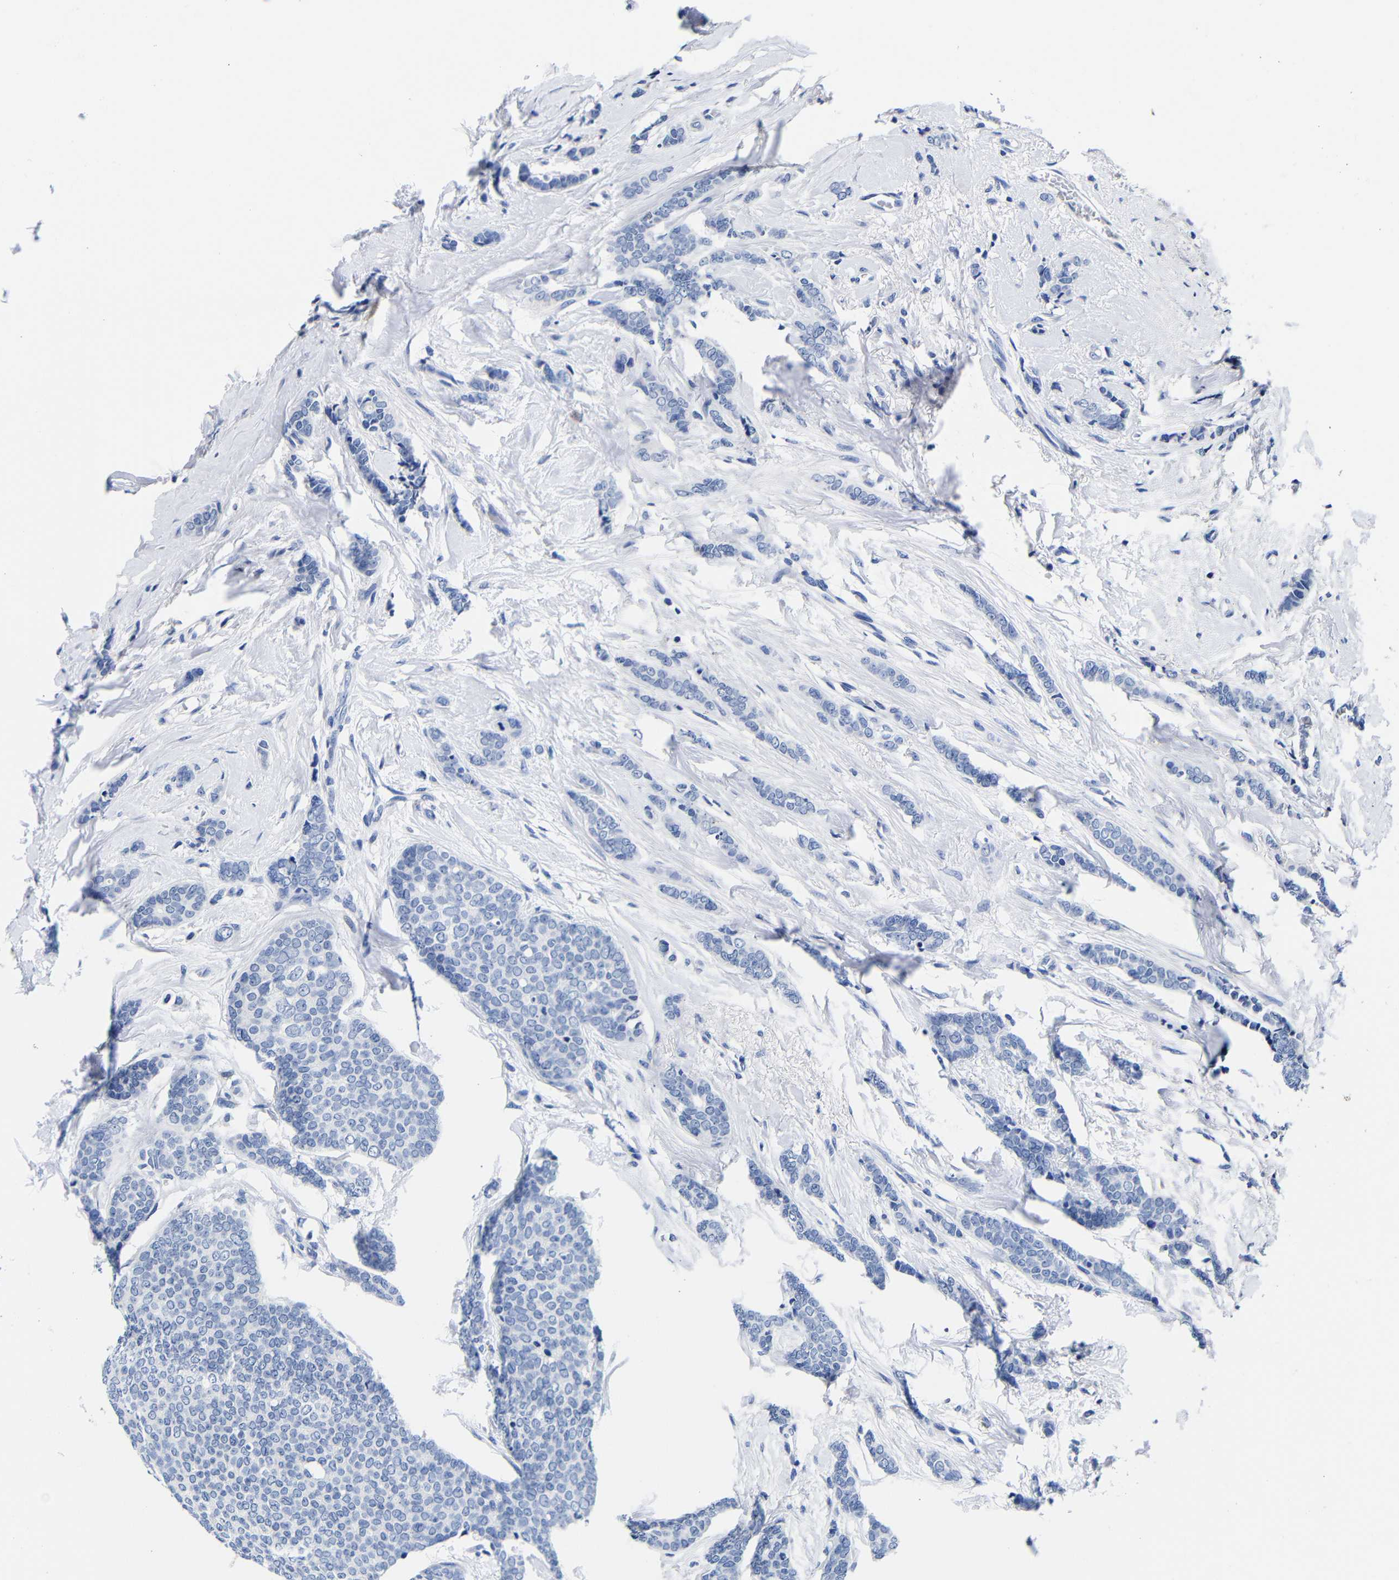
{"staining": {"intensity": "negative", "quantity": "none", "location": "none"}, "tissue": "breast cancer", "cell_type": "Tumor cells", "image_type": "cancer", "snomed": [{"axis": "morphology", "description": "Lobular carcinoma"}, {"axis": "topography", "description": "Skin"}, {"axis": "topography", "description": "Breast"}], "caption": "This is an immunohistochemistry image of breast cancer. There is no expression in tumor cells.", "gene": "CLEC4G", "patient": {"sex": "female", "age": 46}}